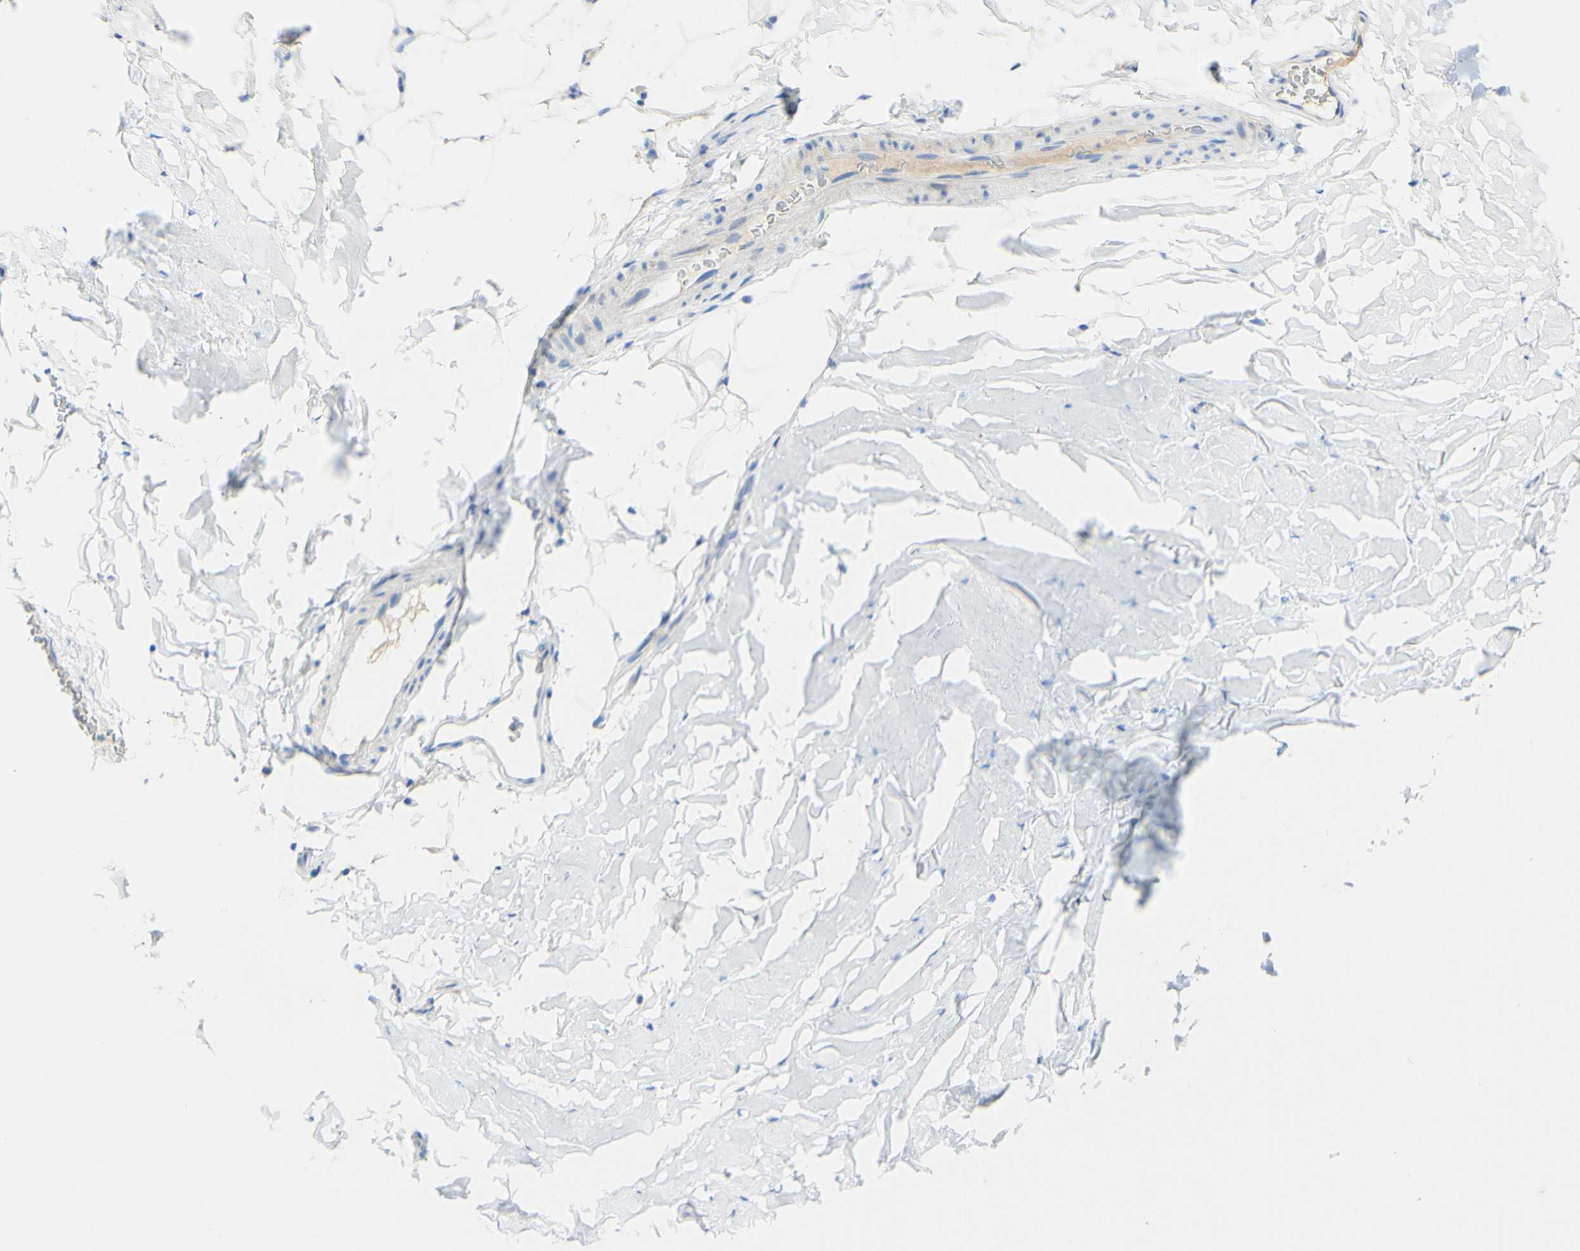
{"staining": {"intensity": "negative", "quantity": "none", "location": "none"}, "tissue": "adipose tissue", "cell_type": "Adipocytes", "image_type": "normal", "snomed": [{"axis": "morphology", "description": "Normal tissue, NOS"}, {"axis": "topography", "description": "Cartilage tissue"}, {"axis": "topography", "description": "Bronchus"}], "caption": "A high-resolution image shows immunohistochemistry staining of benign adipose tissue, which displays no significant positivity in adipocytes.", "gene": "PIGR", "patient": {"sex": "female", "age": 73}}